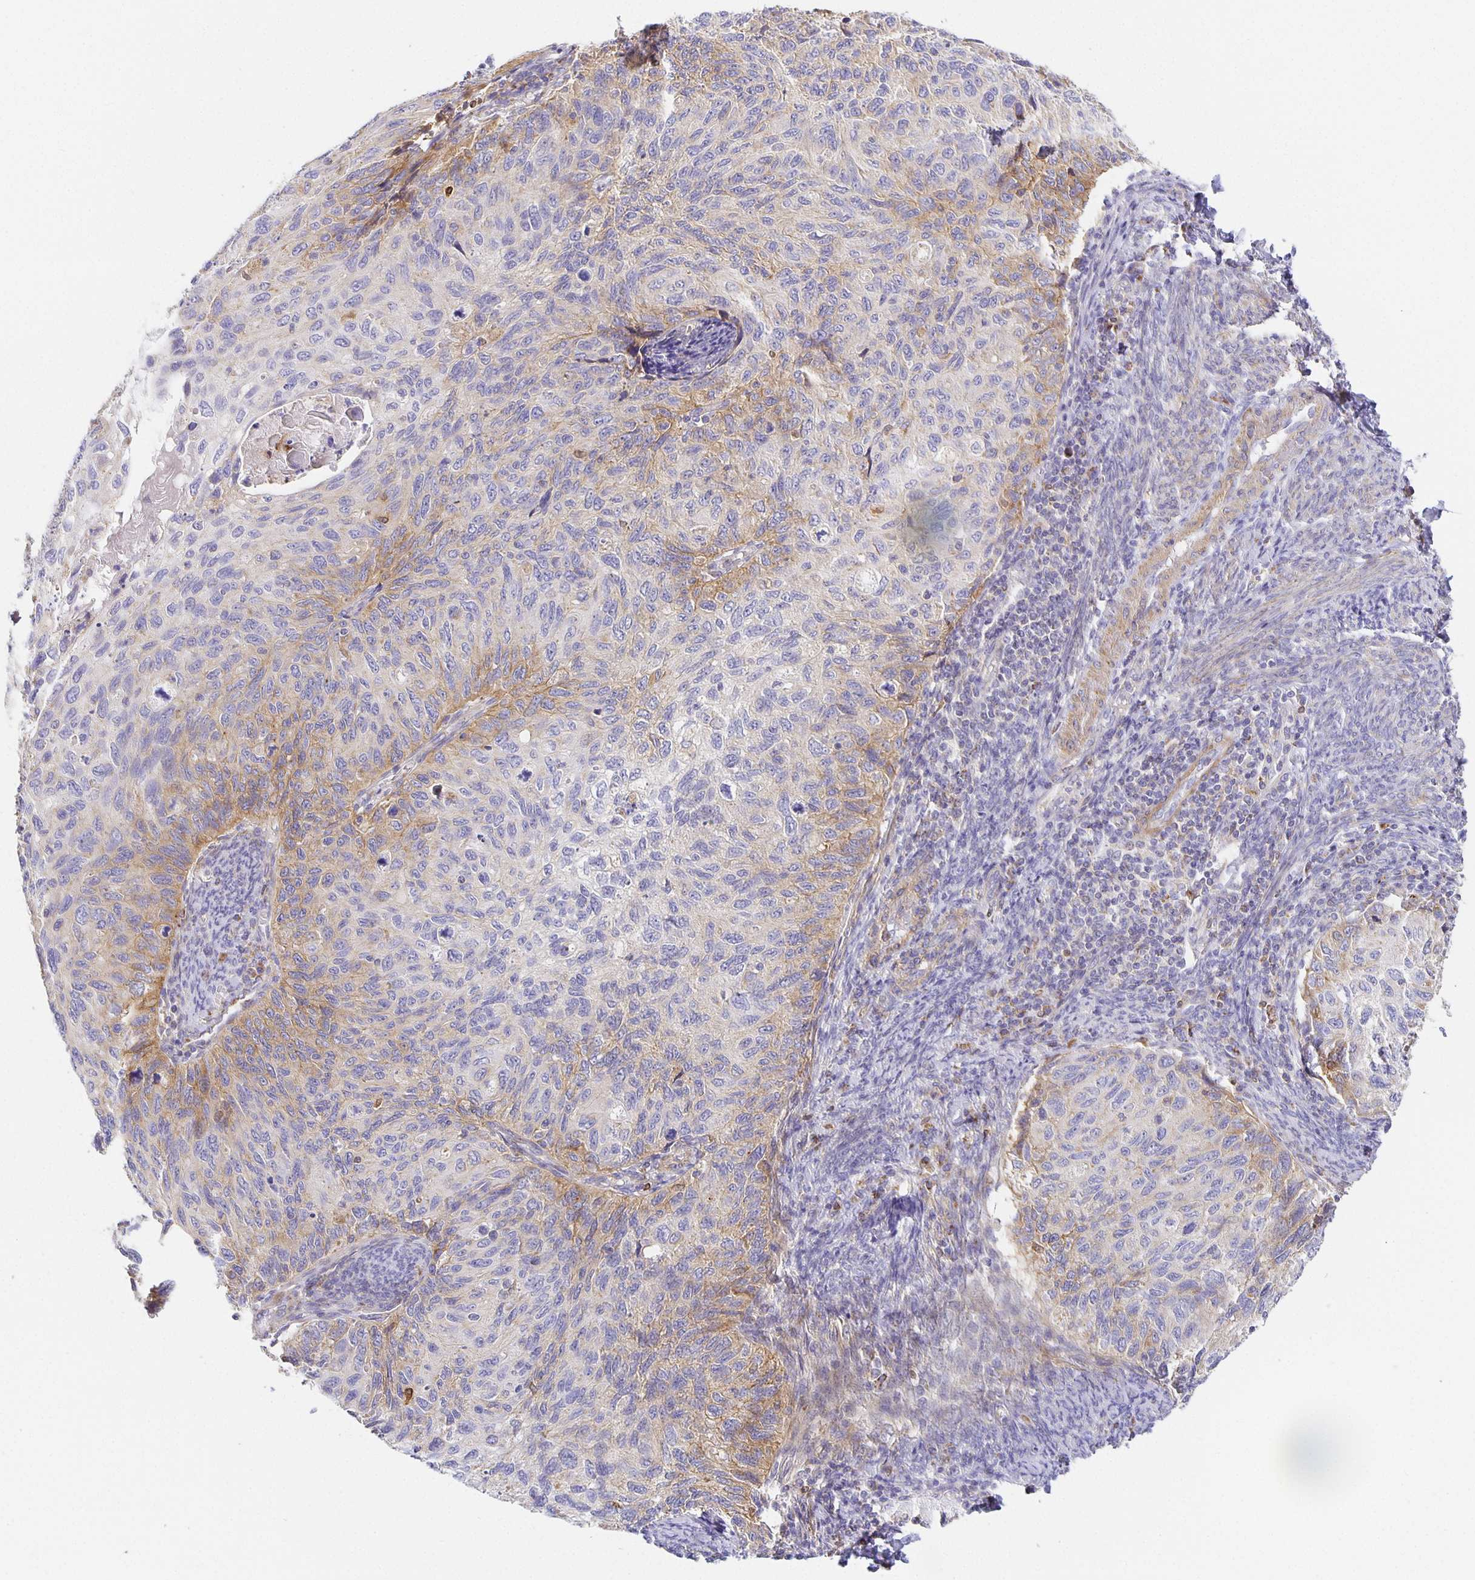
{"staining": {"intensity": "moderate", "quantity": "<25%", "location": "cytoplasmic/membranous"}, "tissue": "cervical cancer", "cell_type": "Tumor cells", "image_type": "cancer", "snomed": [{"axis": "morphology", "description": "Squamous cell carcinoma, NOS"}, {"axis": "topography", "description": "Cervix"}], "caption": "Tumor cells reveal low levels of moderate cytoplasmic/membranous expression in about <25% of cells in cervical cancer.", "gene": "FLRT3", "patient": {"sex": "female", "age": 70}}